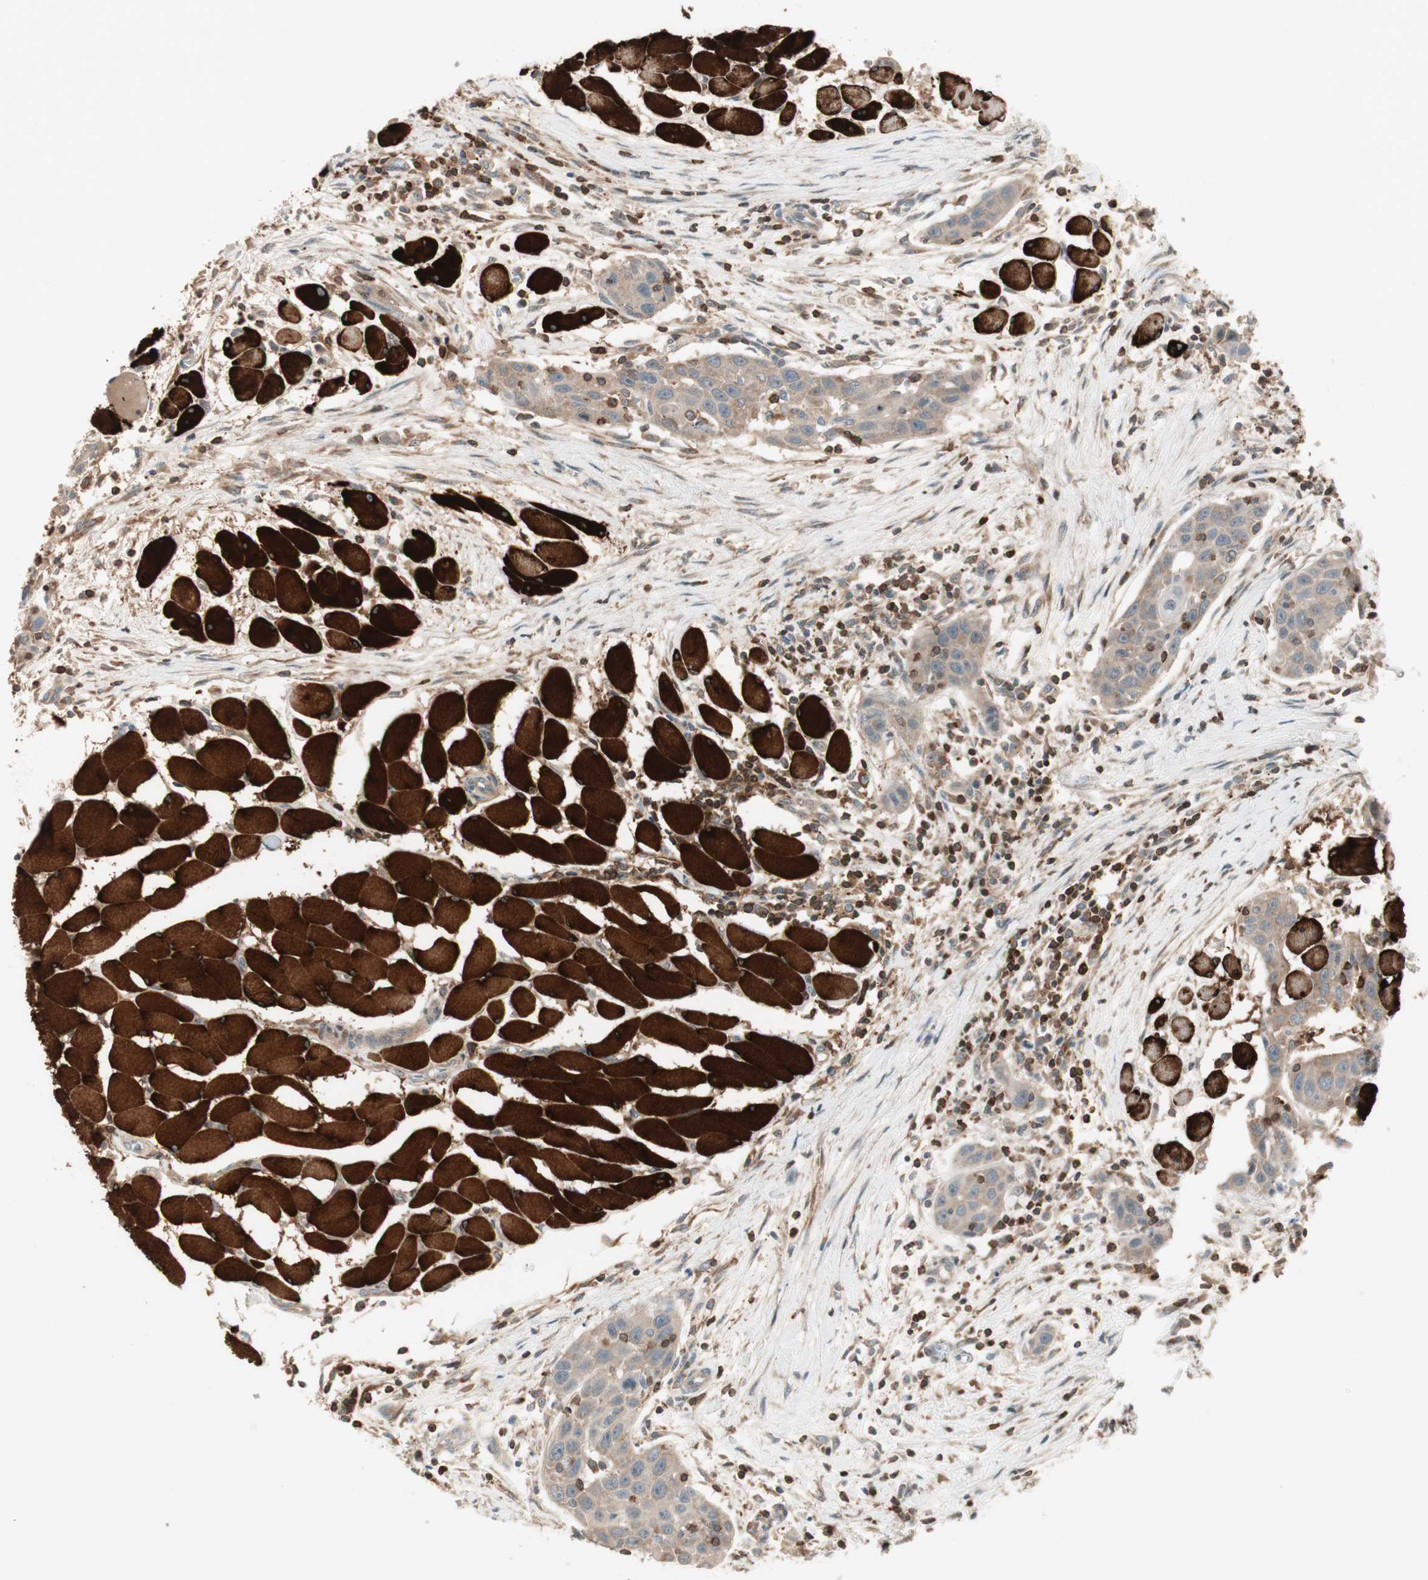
{"staining": {"intensity": "moderate", "quantity": ">75%", "location": "cytoplasmic/membranous"}, "tissue": "head and neck cancer", "cell_type": "Tumor cells", "image_type": "cancer", "snomed": [{"axis": "morphology", "description": "Squamous cell carcinoma, NOS"}, {"axis": "topography", "description": "Oral tissue"}, {"axis": "topography", "description": "Head-Neck"}], "caption": "Brown immunohistochemical staining in human head and neck squamous cell carcinoma exhibits moderate cytoplasmic/membranous expression in about >75% of tumor cells.", "gene": "BIN1", "patient": {"sex": "female", "age": 50}}